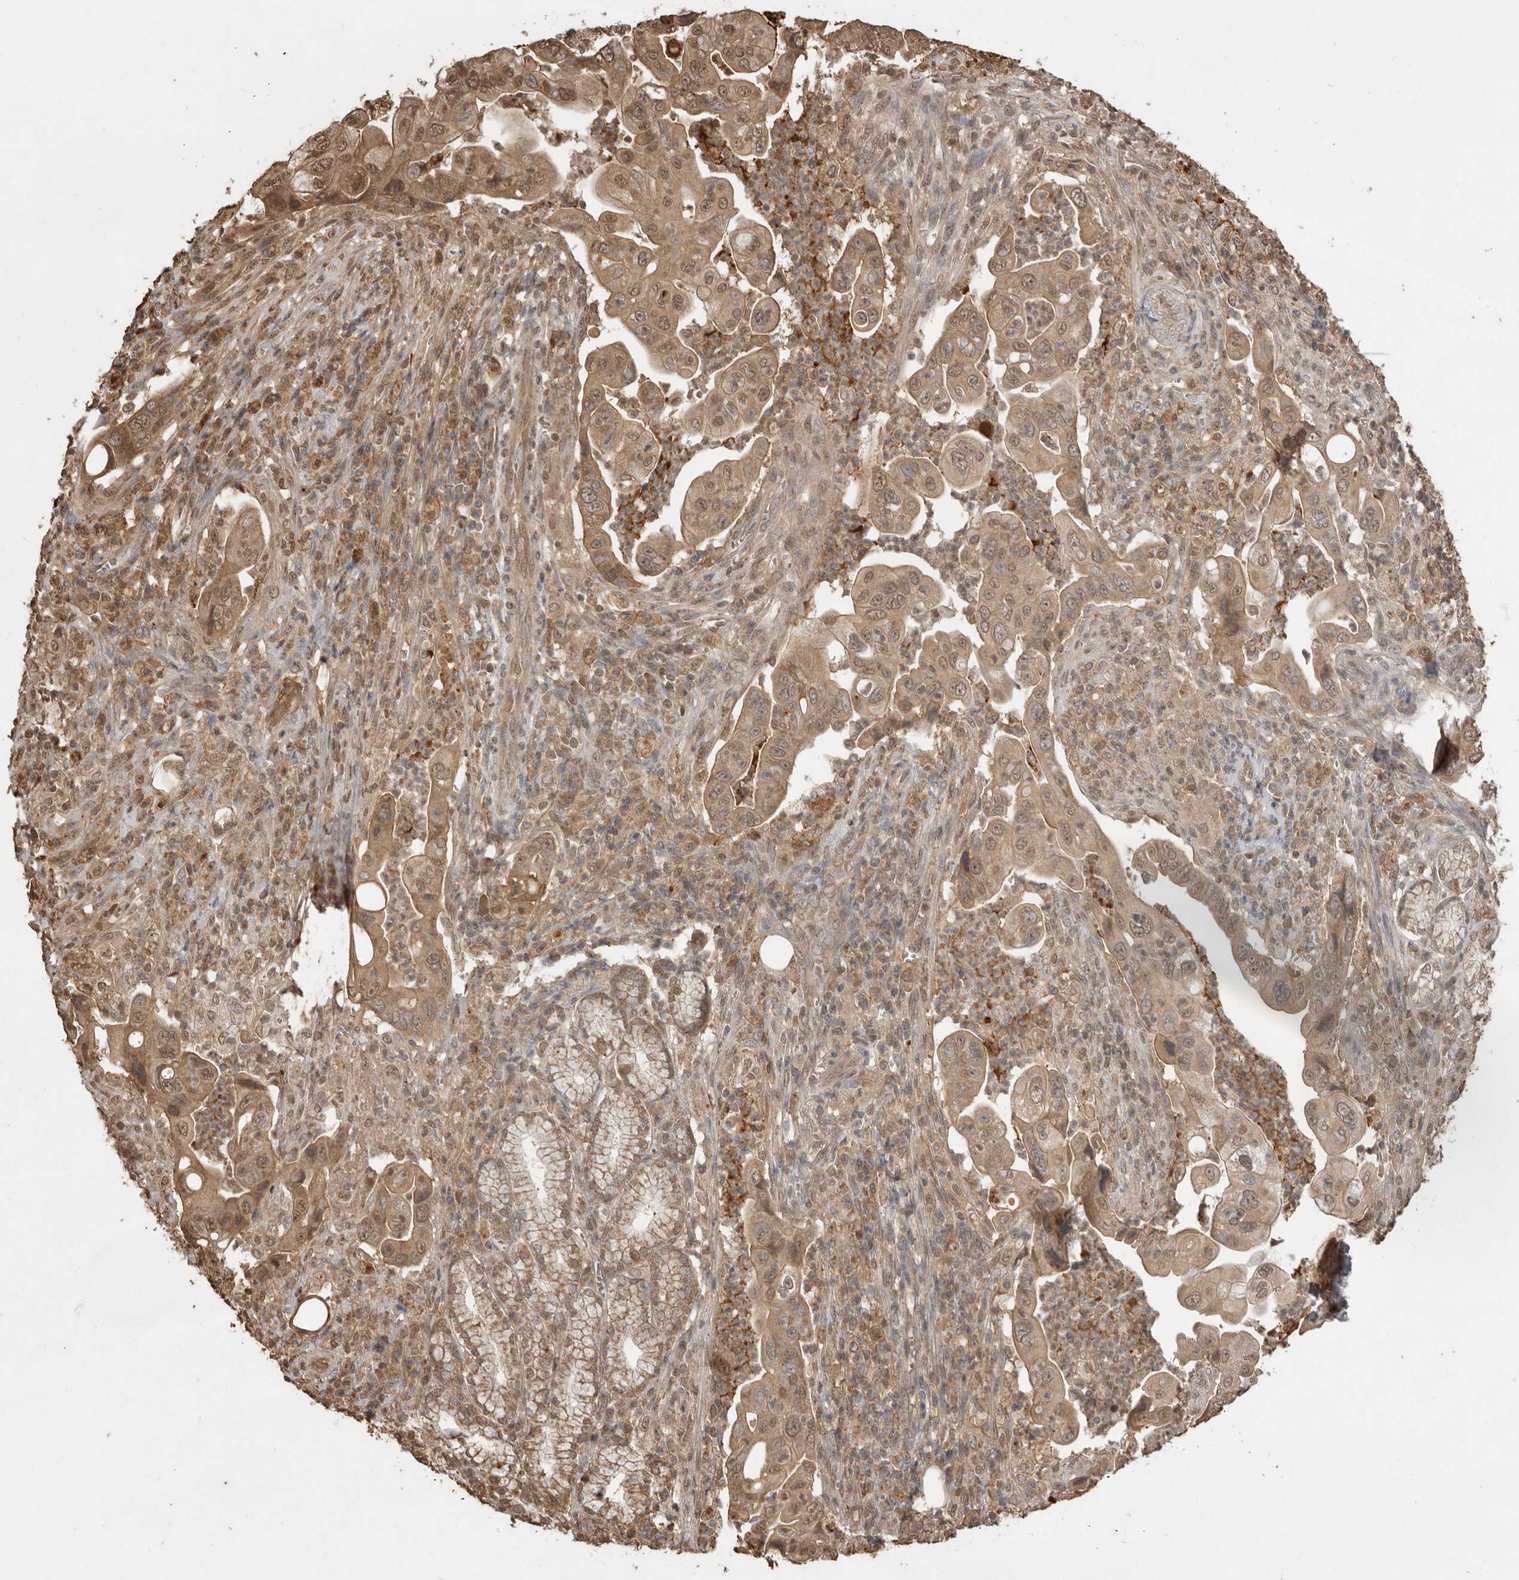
{"staining": {"intensity": "moderate", "quantity": ">75%", "location": "cytoplasmic/membranous,nuclear"}, "tissue": "pancreatic cancer", "cell_type": "Tumor cells", "image_type": "cancer", "snomed": [{"axis": "morphology", "description": "Adenocarcinoma, NOS"}, {"axis": "topography", "description": "Pancreas"}], "caption": "A brown stain labels moderate cytoplasmic/membranous and nuclear staining of a protein in human pancreatic cancer tumor cells. Nuclei are stained in blue.", "gene": "JAG2", "patient": {"sex": "male", "age": 78}}